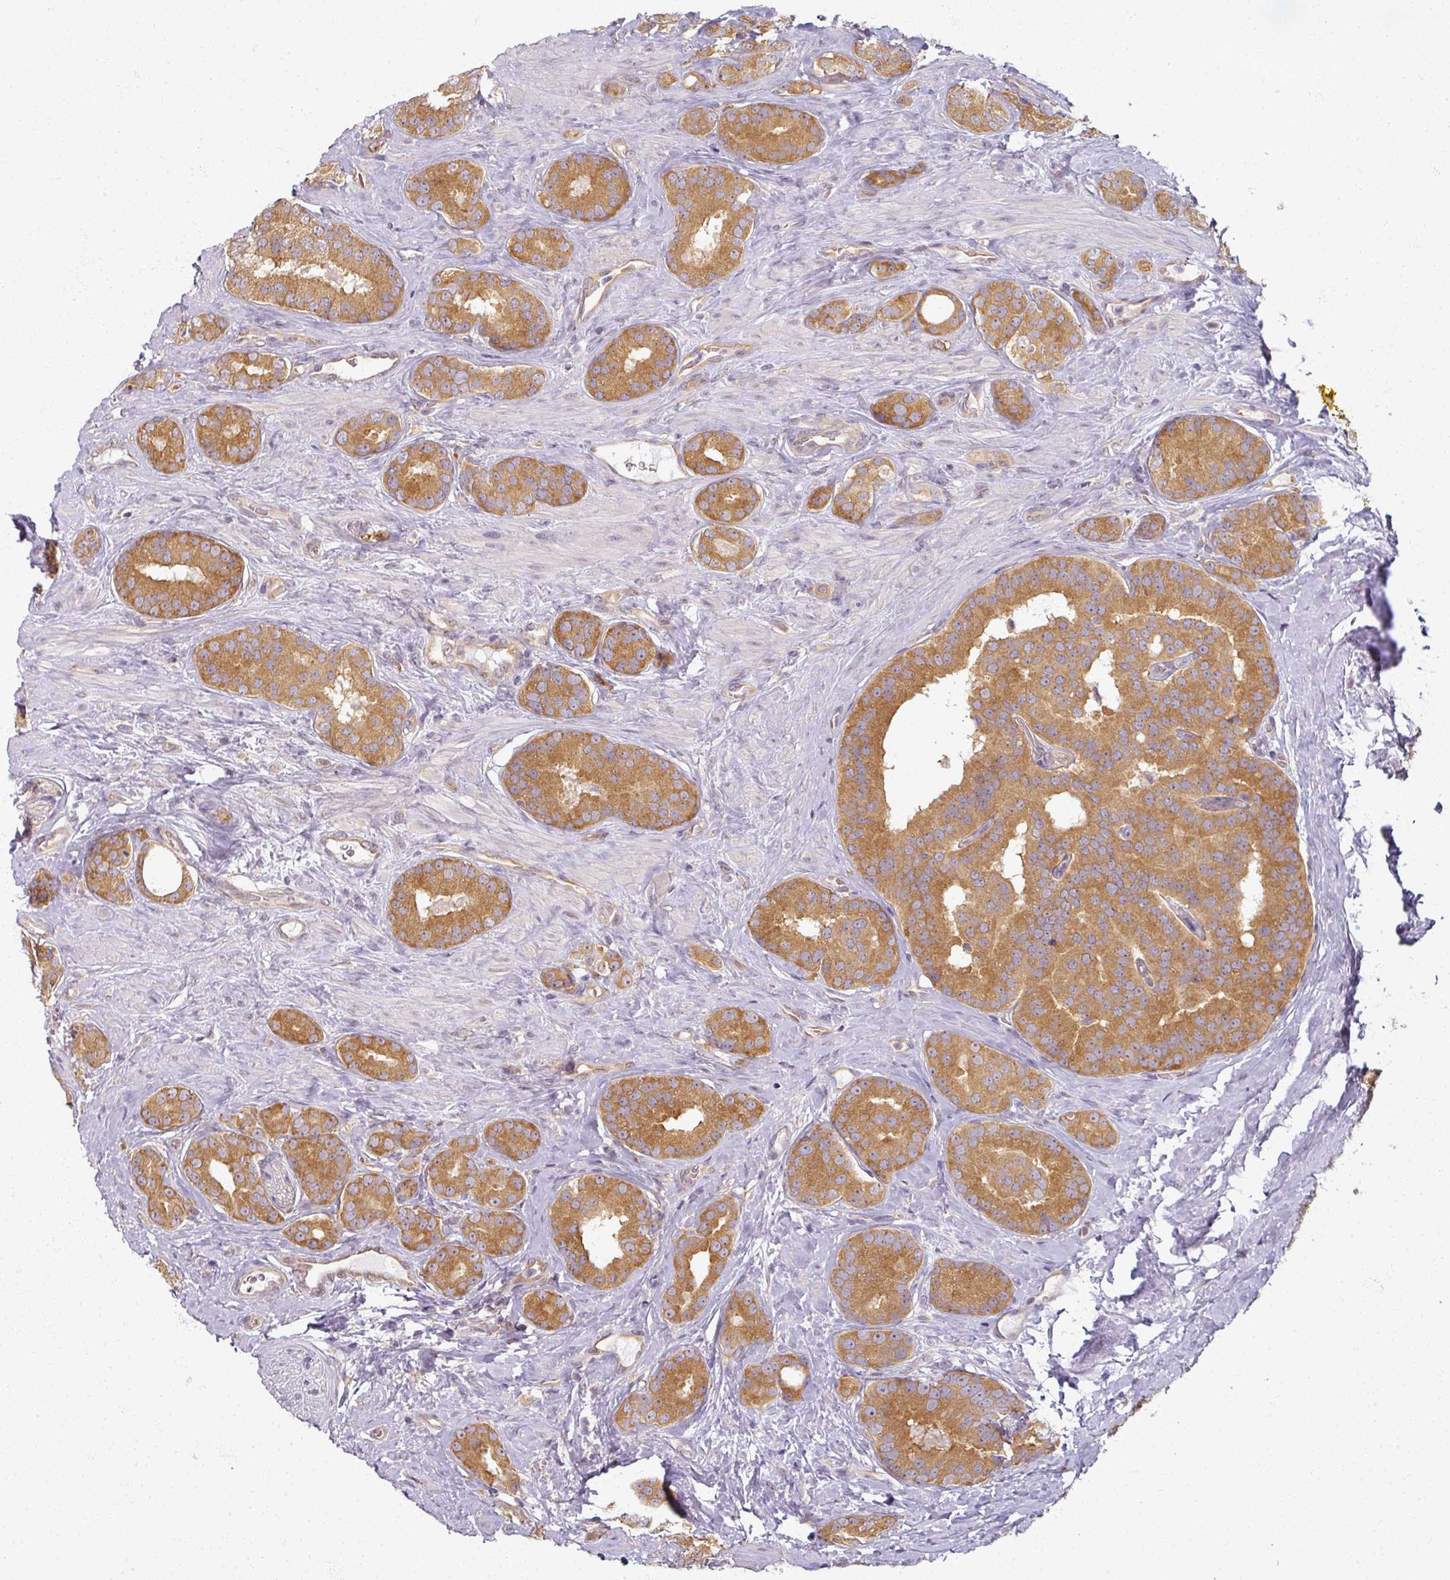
{"staining": {"intensity": "moderate", "quantity": ">75%", "location": "cytoplasmic/membranous"}, "tissue": "prostate cancer", "cell_type": "Tumor cells", "image_type": "cancer", "snomed": [{"axis": "morphology", "description": "Adenocarcinoma, High grade"}, {"axis": "topography", "description": "Prostate"}], "caption": "Tumor cells demonstrate medium levels of moderate cytoplasmic/membranous positivity in approximately >75% of cells in high-grade adenocarcinoma (prostate). (DAB (3,3'-diaminobenzidine) = brown stain, brightfield microscopy at high magnification).", "gene": "AGPAT4", "patient": {"sex": "male", "age": 63}}